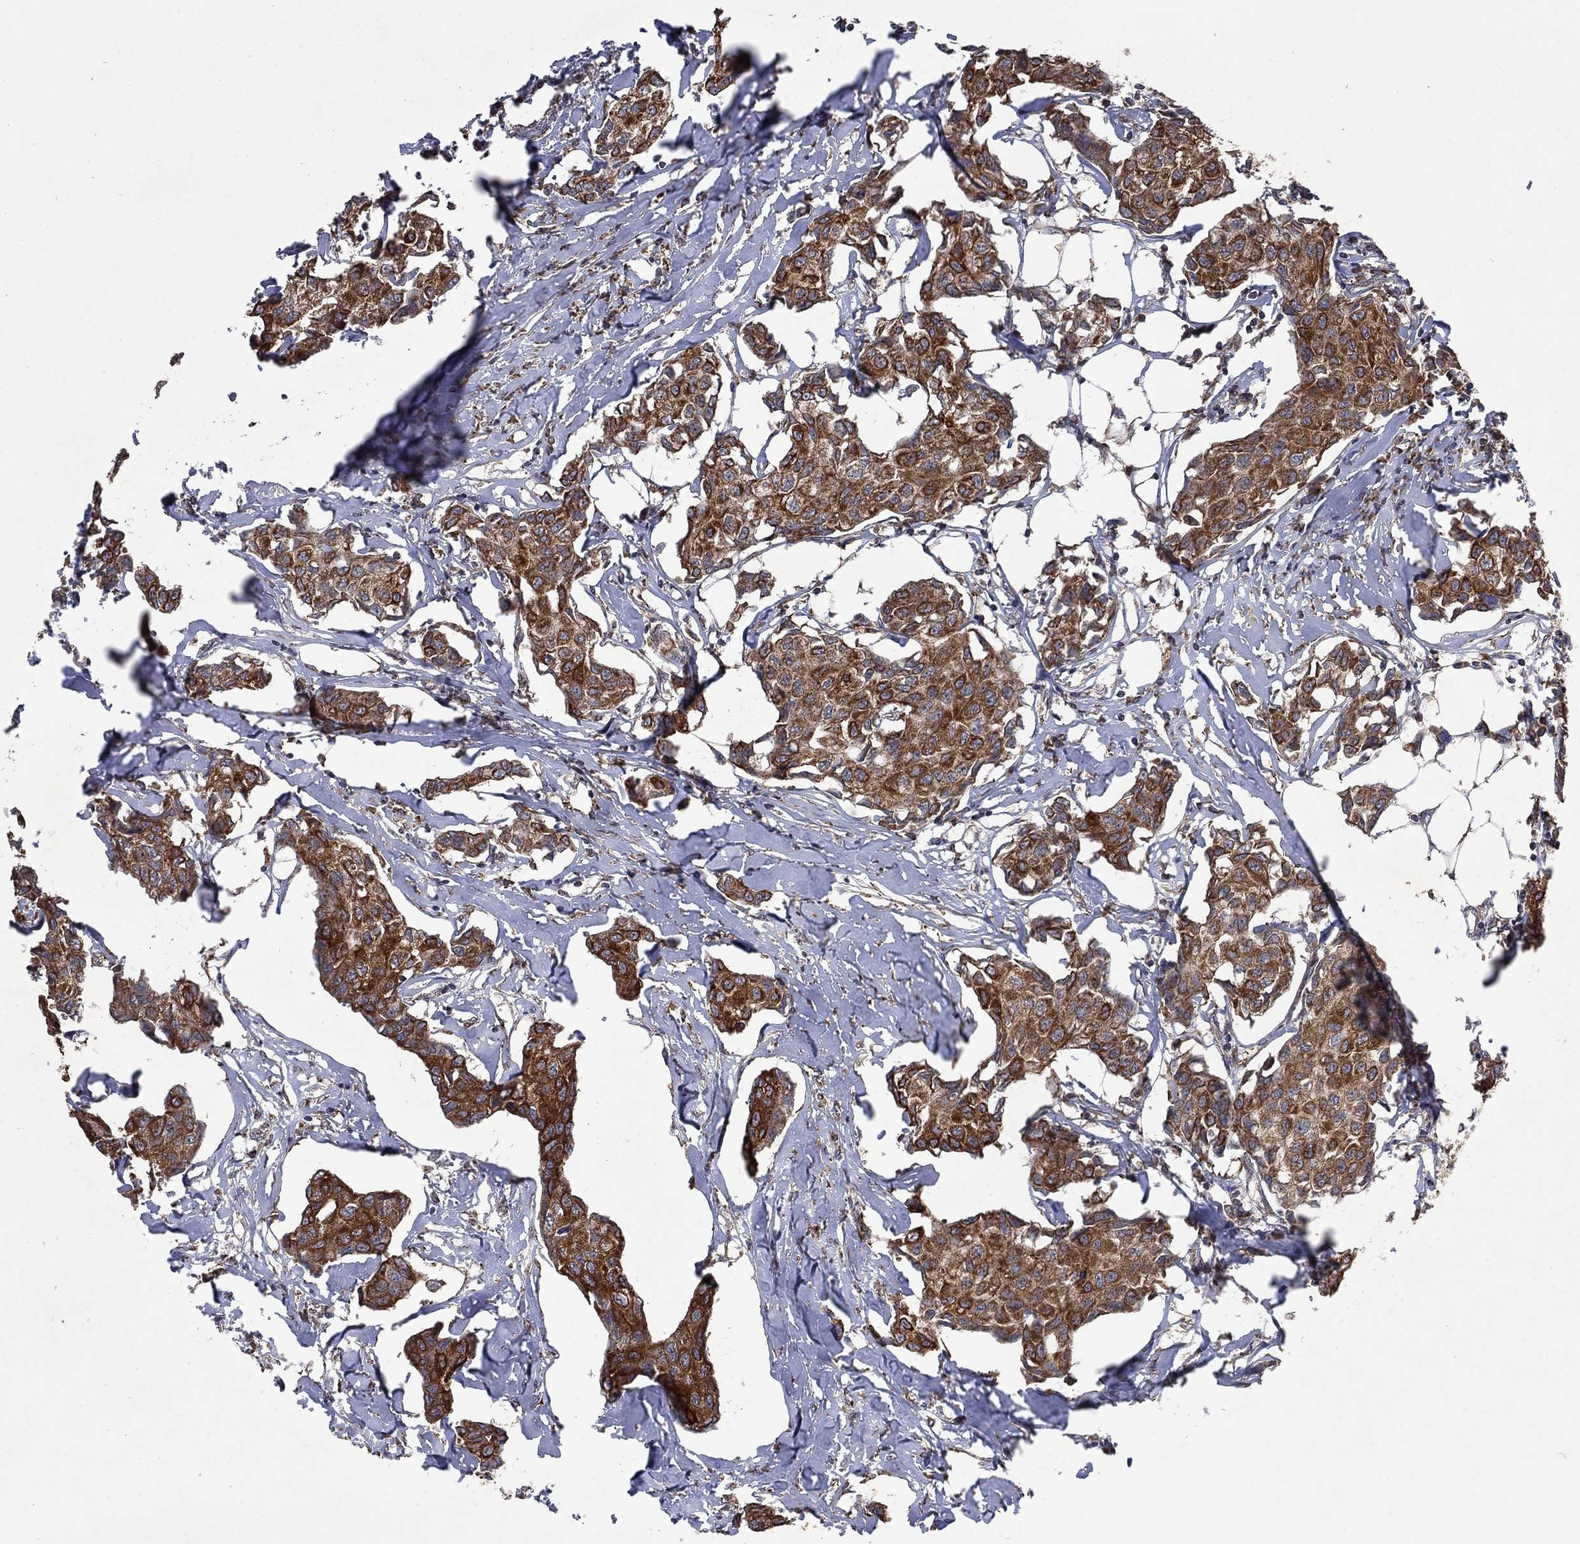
{"staining": {"intensity": "strong", "quantity": ">75%", "location": "cytoplasmic/membranous"}, "tissue": "breast cancer", "cell_type": "Tumor cells", "image_type": "cancer", "snomed": [{"axis": "morphology", "description": "Duct carcinoma"}, {"axis": "topography", "description": "Breast"}], "caption": "Immunohistochemical staining of human breast cancer reveals high levels of strong cytoplasmic/membranous protein positivity in about >75% of tumor cells.", "gene": "DPH1", "patient": {"sex": "female", "age": 80}}